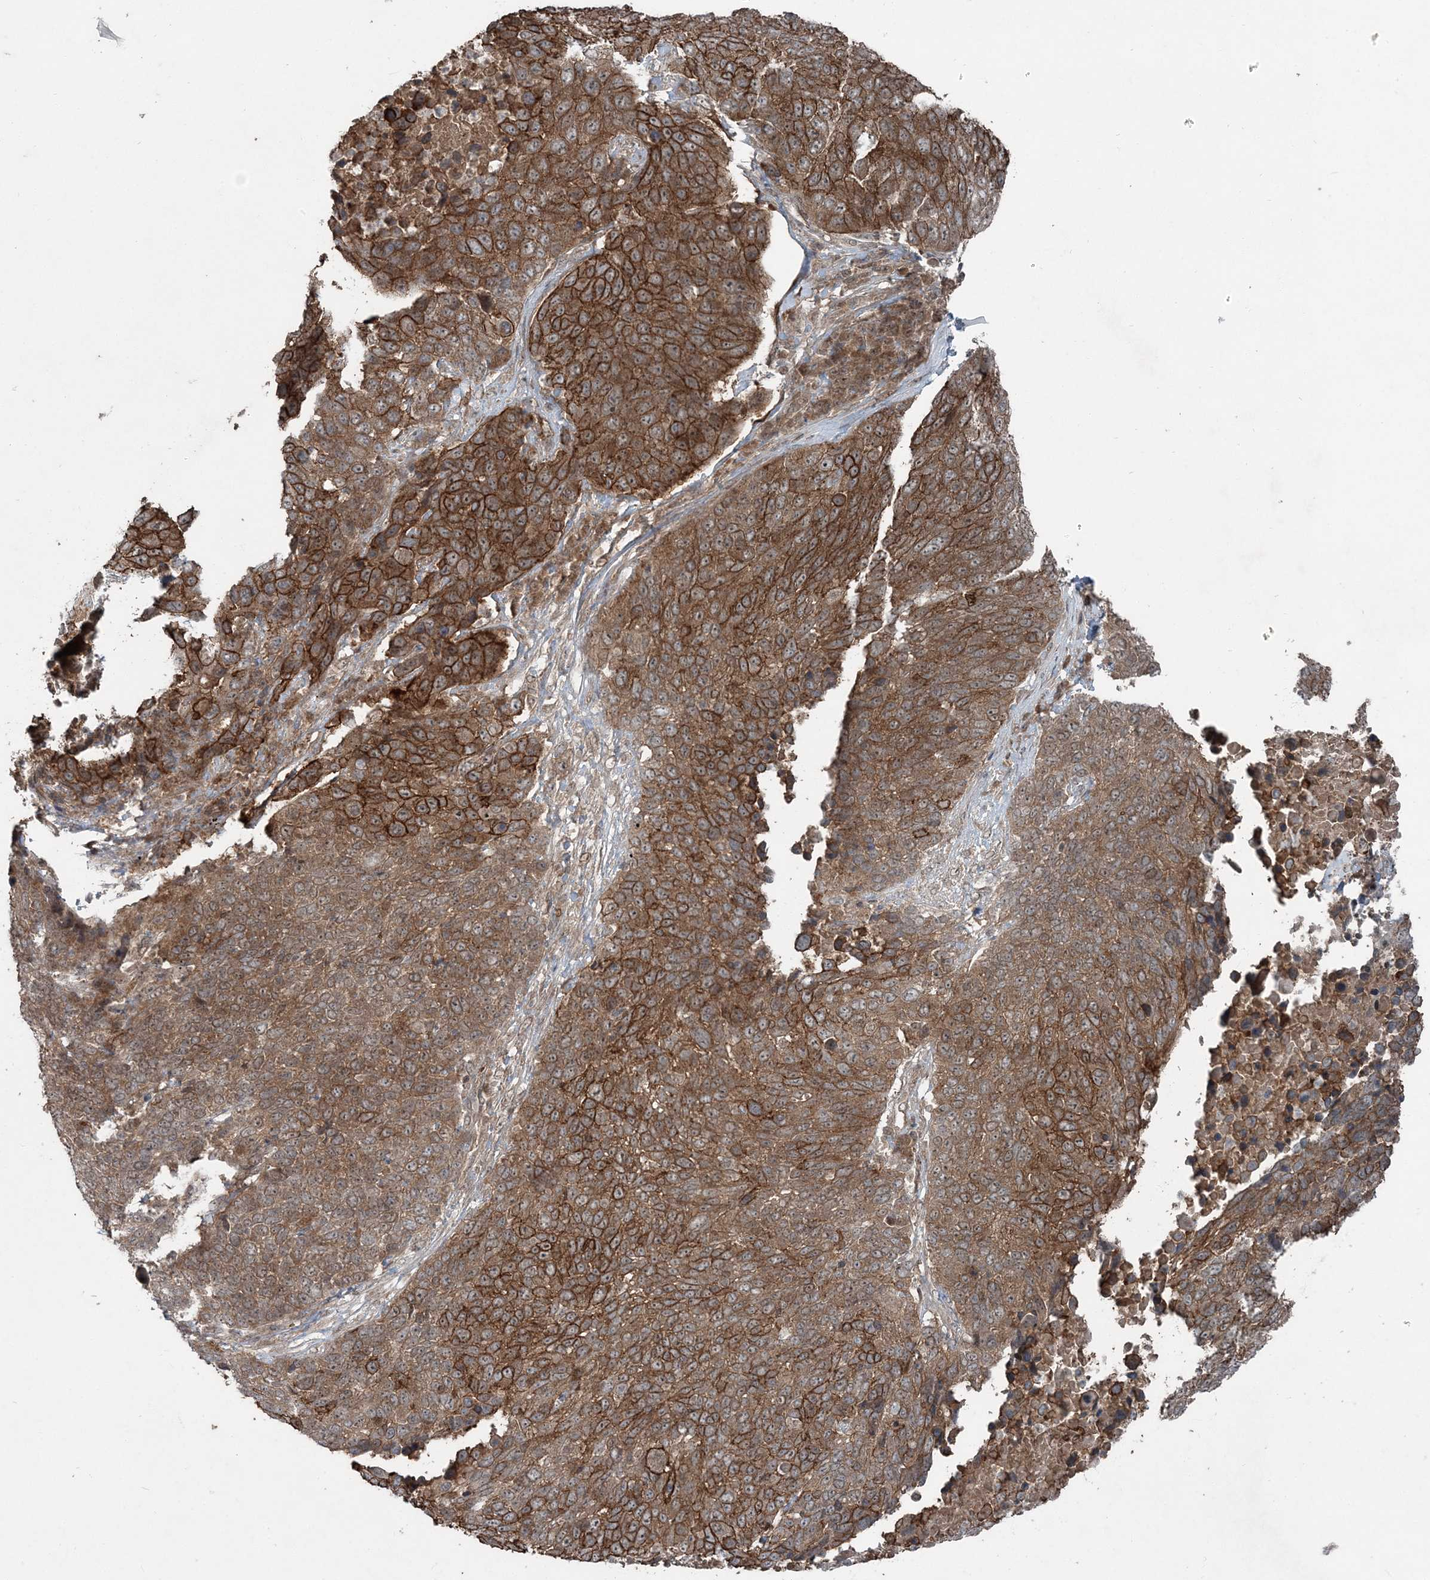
{"staining": {"intensity": "strong", "quantity": ">75%", "location": "cytoplasmic/membranous"}, "tissue": "lung cancer", "cell_type": "Tumor cells", "image_type": "cancer", "snomed": [{"axis": "morphology", "description": "Squamous cell carcinoma, NOS"}, {"axis": "topography", "description": "Lung"}], "caption": "An immunohistochemistry (IHC) image of neoplastic tissue is shown. Protein staining in brown labels strong cytoplasmic/membranous positivity in lung cancer (squamous cell carcinoma) within tumor cells.", "gene": "FBXL17", "patient": {"sex": "male", "age": 66}}